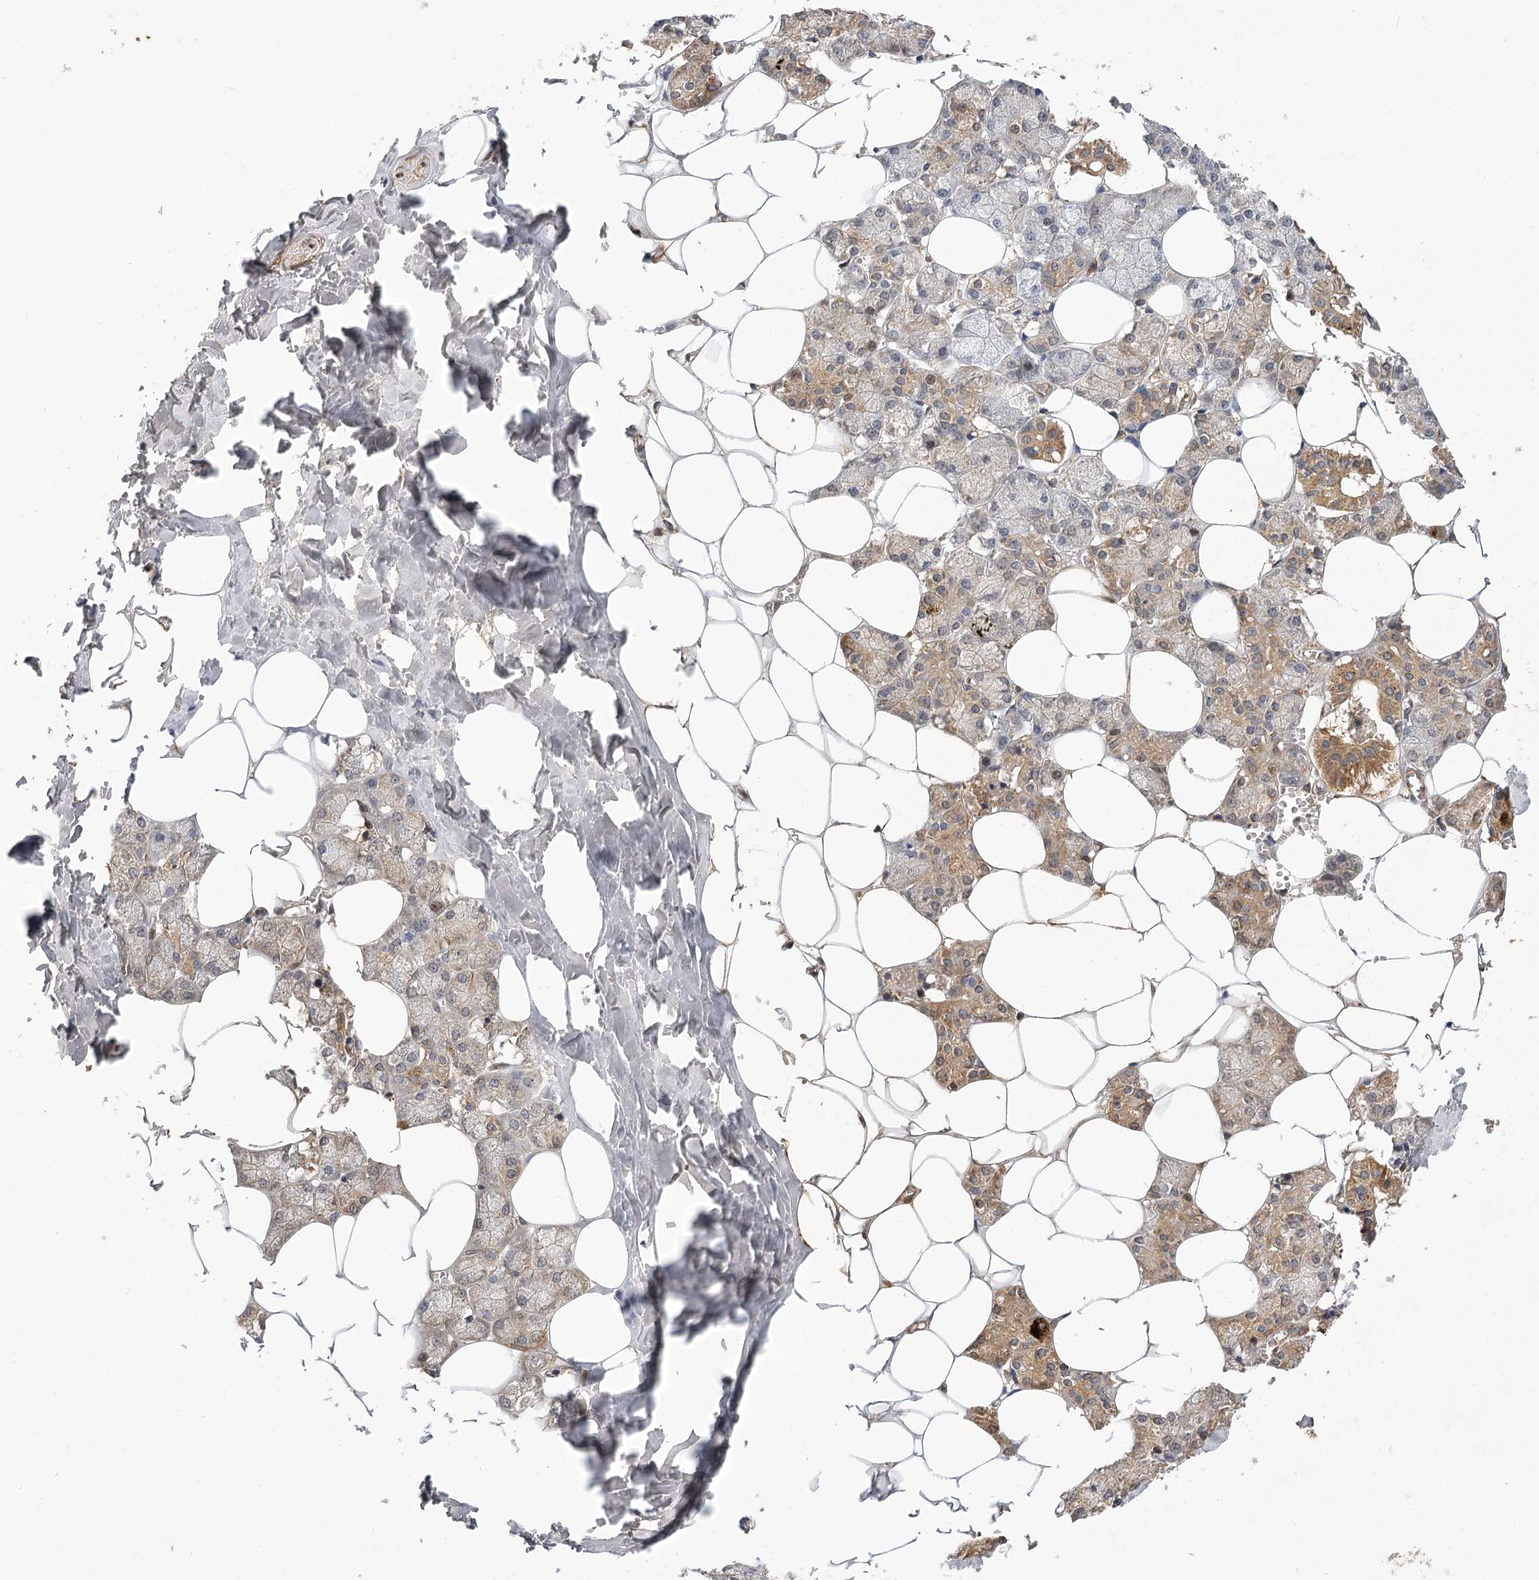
{"staining": {"intensity": "moderate", "quantity": "25%-75%", "location": "cytoplasmic/membranous"}, "tissue": "salivary gland", "cell_type": "Glandular cells", "image_type": "normal", "snomed": [{"axis": "morphology", "description": "Normal tissue, NOS"}, {"axis": "topography", "description": "Salivary gland"}], "caption": "Unremarkable salivary gland was stained to show a protein in brown. There is medium levels of moderate cytoplasmic/membranous expression in about 25%-75% of glandular cells.", "gene": "LSS", "patient": {"sex": "male", "age": 62}}